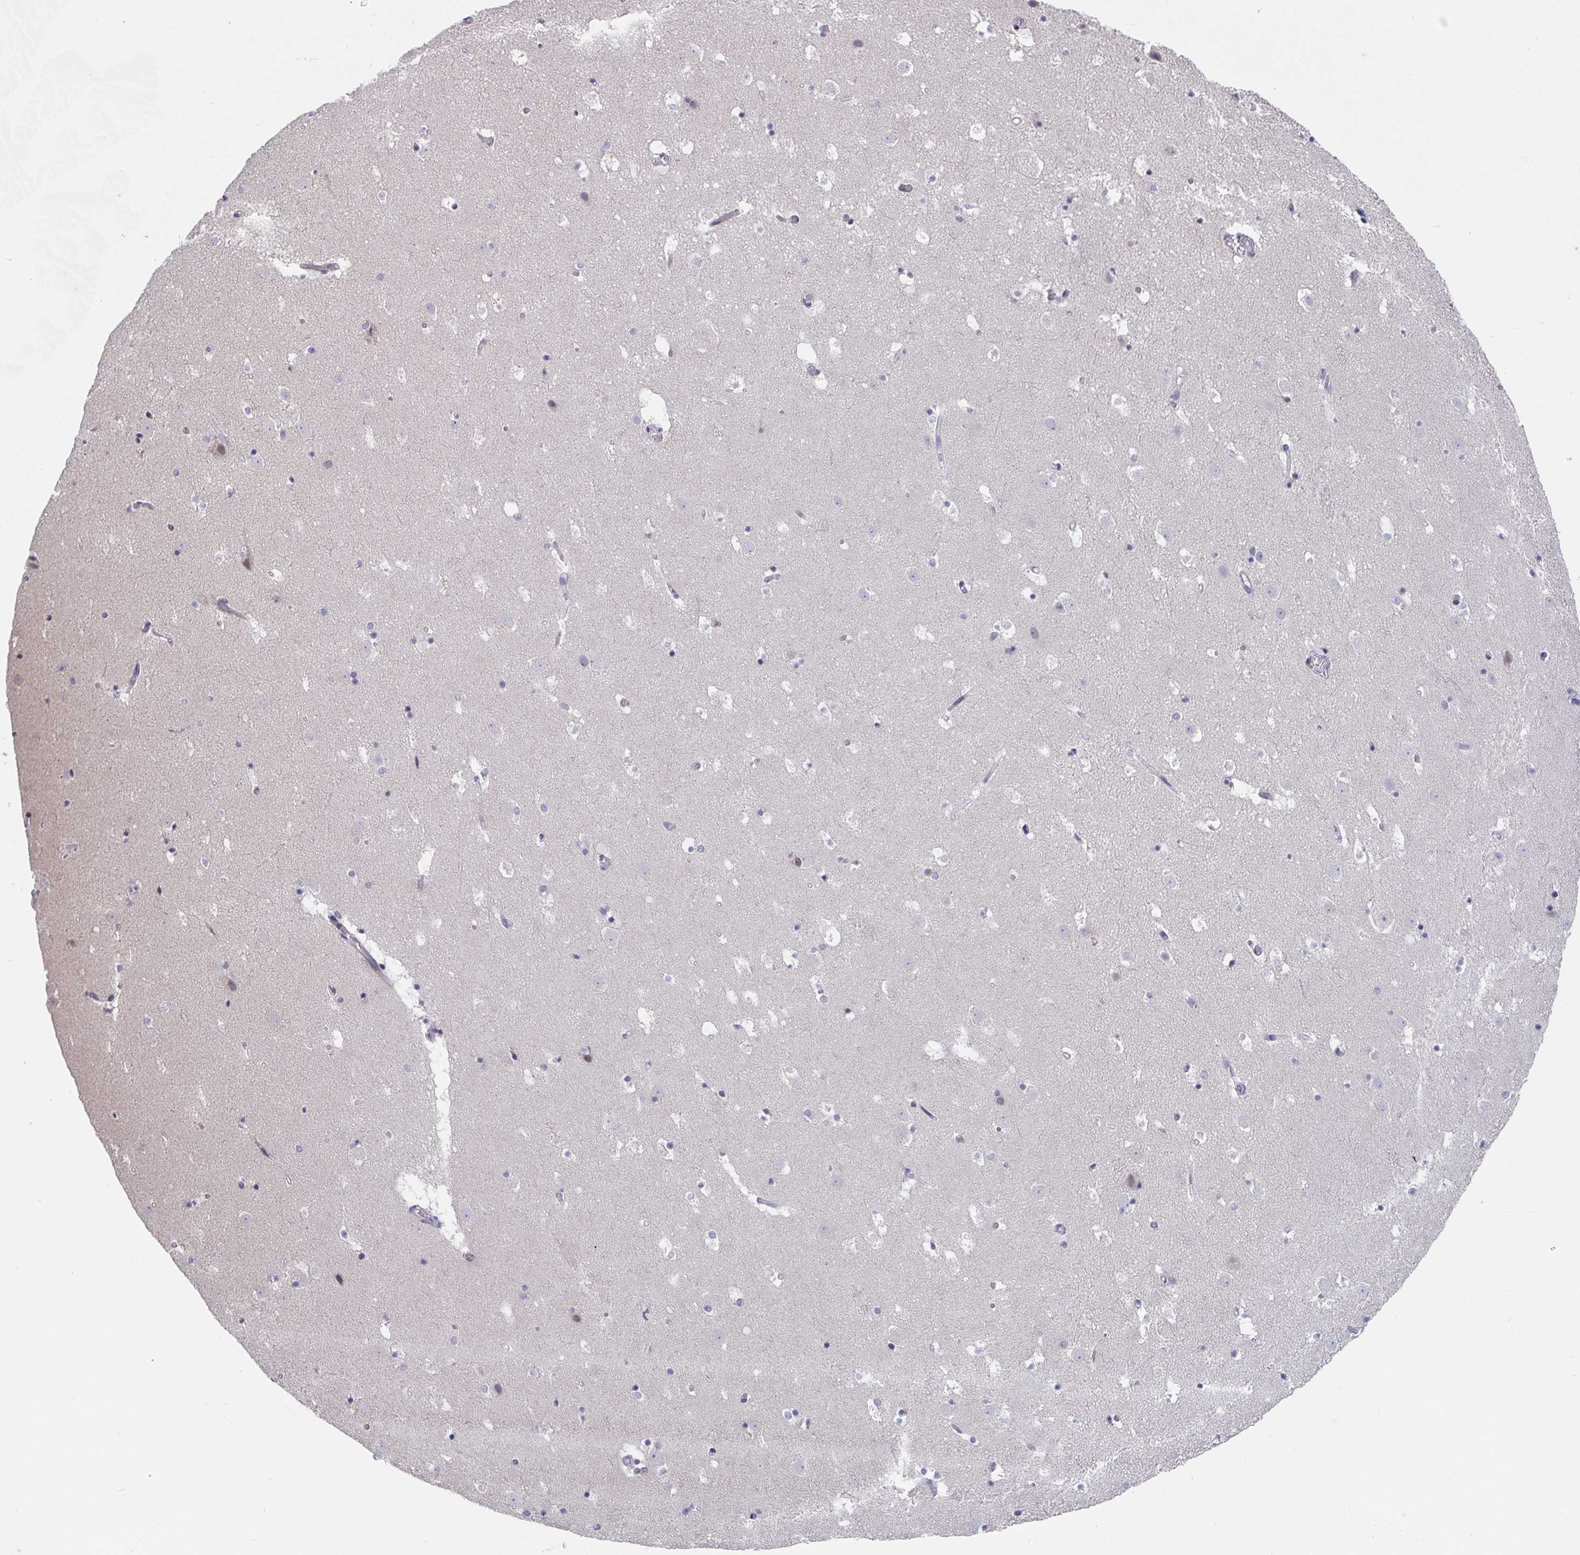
{"staining": {"intensity": "negative", "quantity": "none", "location": "none"}, "tissue": "caudate", "cell_type": "Glial cells", "image_type": "normal", "snomed": [{"axis": "morphology", "description": "Normal tissue, NOS"}, {"axis": "topography", "description": "Lateral ventricle wall"}], "caption": "Immunohistochemical staining of benign caudate reveals no significant positivity in glial cells. Brightfield microscopy of IHC stained with DAB (brown) and hematoxylin (blue), captured at high magnification.", "gene": "FAM156A", "patient": {"sex": "male", "age": 37}}